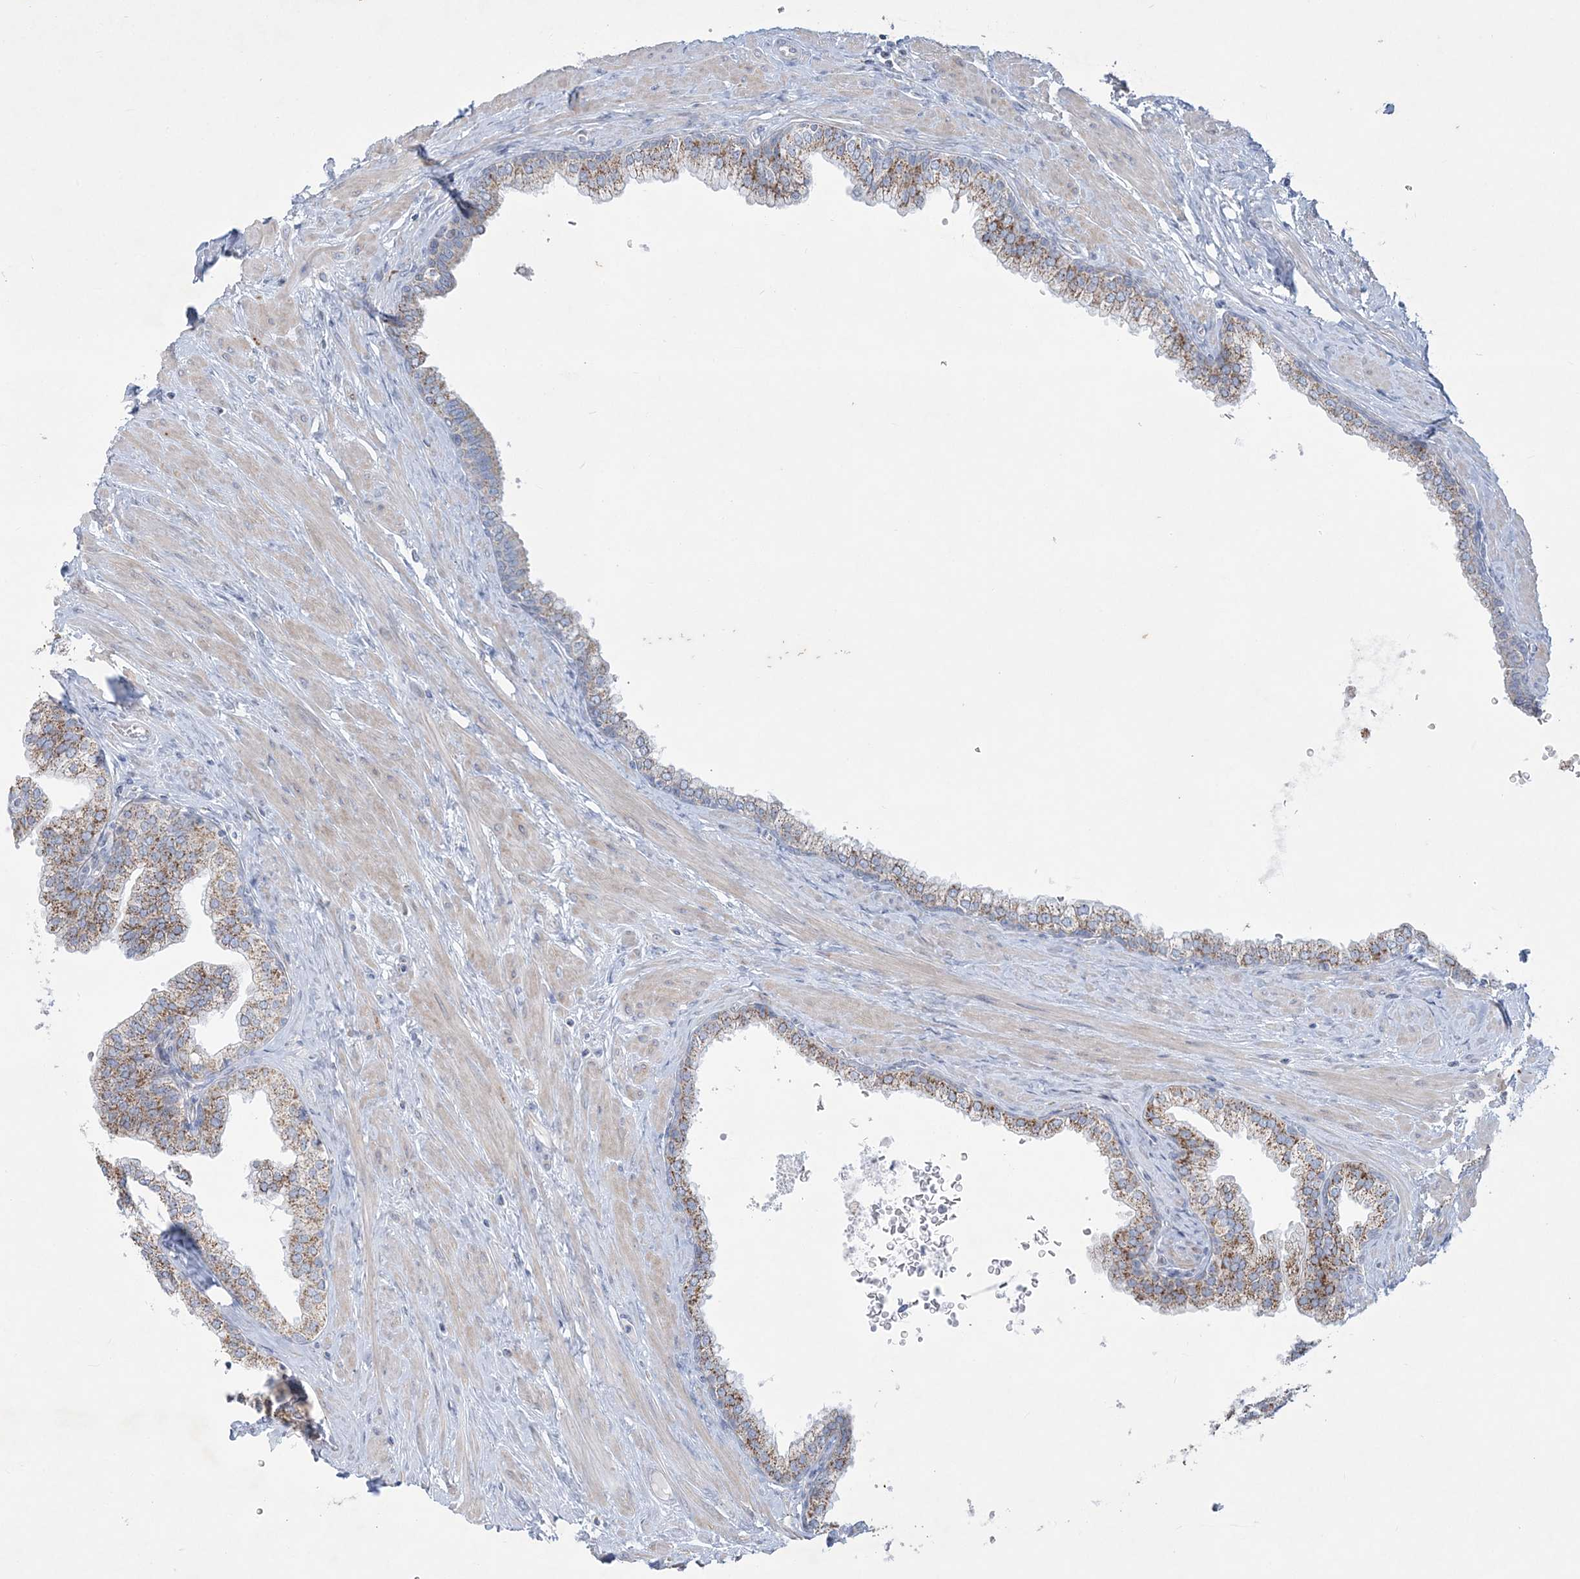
{"staining": {"intensity": "moderate", "quantity": "25%-75%", "location": "cytoplasmic/membranous"}, "tissue": "prostate", "cell_type": "Glandular cells", "image_type": "normal", "snomed": [{"axis": "morphology", "description": "Normal tissue, NOS"}, {"axis": "morphology", "description": "Urothelial carcinoma, Low grade"}, {"axis": "topography", "description": "Urinary bladder"}, {"axis": "topography", "description": "Prostate"}], "caption": "Protein expression analysis of unremarkable prostate exhibits moderate cytoplasmic/membranous staining in approximately 25%-75% of glandular cells. (DAB IHC with brightfield microscopy, high magnification).", "gene": "TBC1D7", "patient": {"sex": "male", "age": 60}}